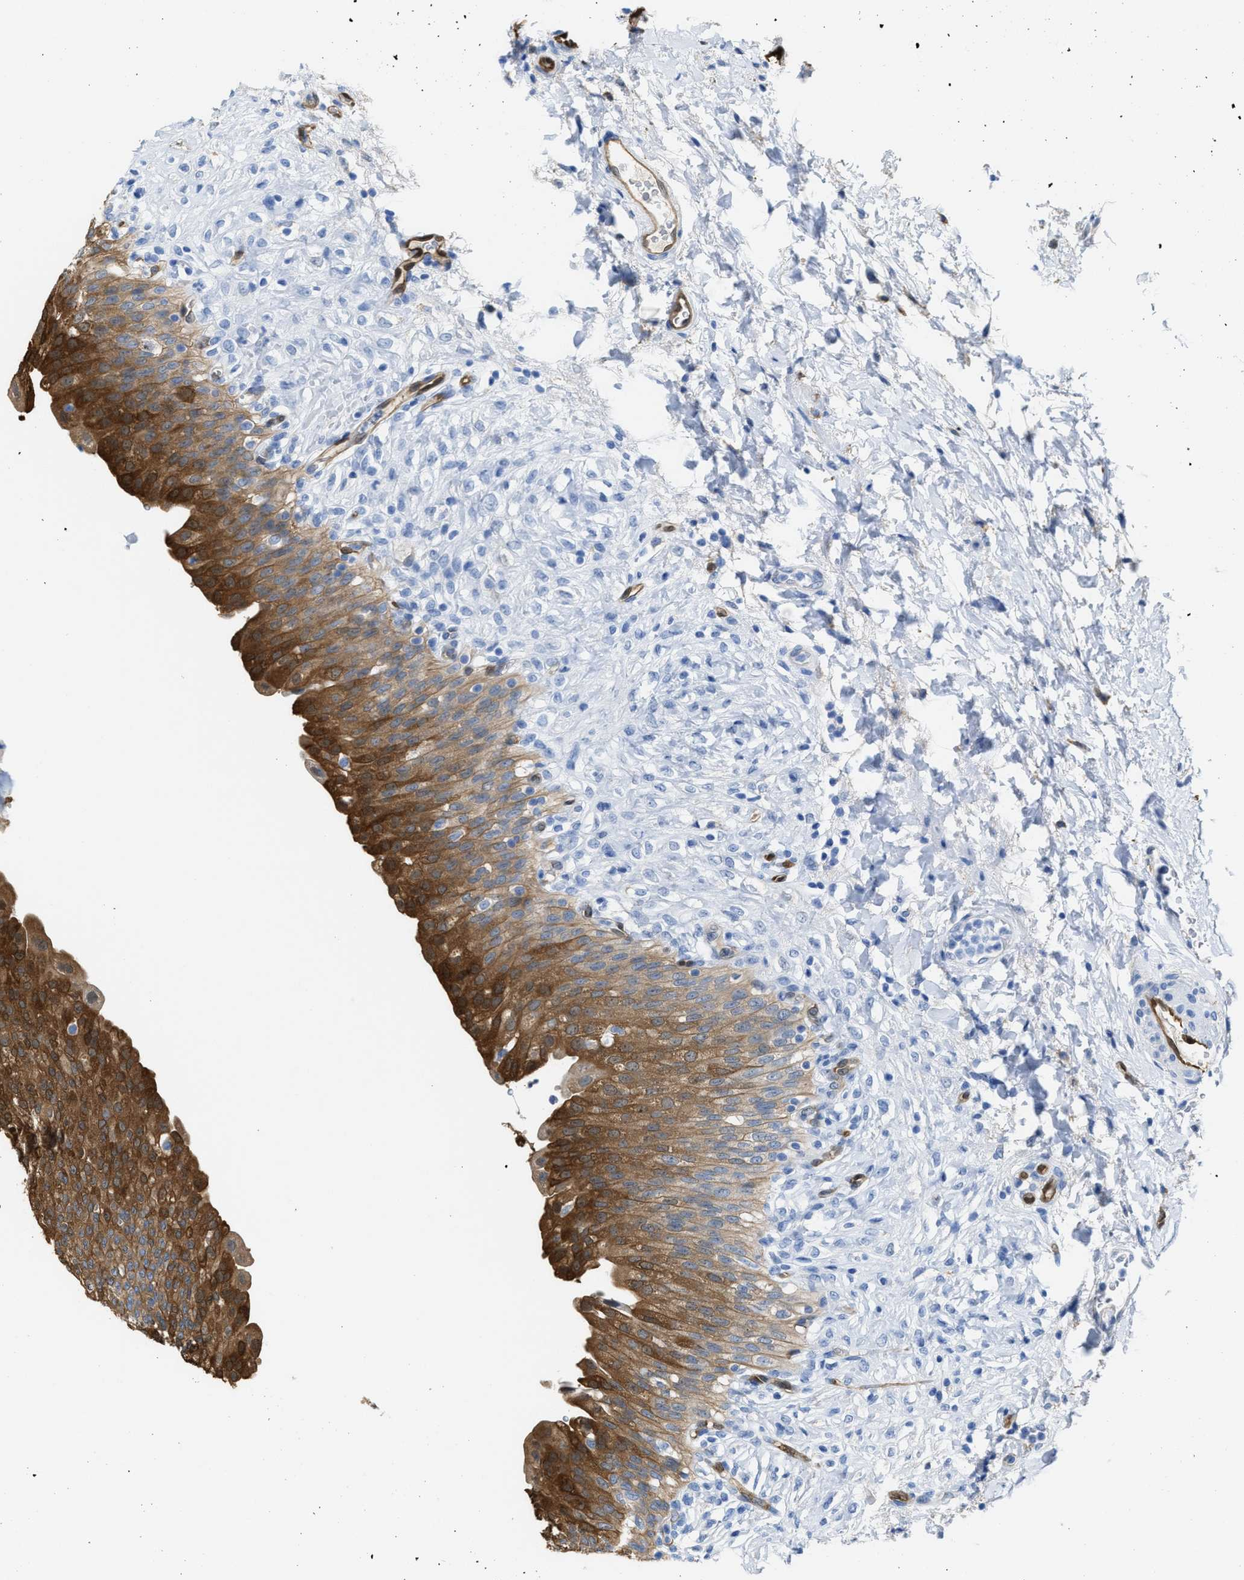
{"staining": {"intensity": "strong", "quantity": ">75%", "location": "cytoplasmic/membranous"}, "tissue": "urinary bladder", "cell_type": "Urothelial cells", "image_type": "normal", "snomed": [{"axis": "morphology", "description": "Urothelial carcinoma, High grade"}, {"axis": "topography", "description": "Urinary bladder"}], "caption": "Protein staining displays strong cytoplasmic/membranous expression in about >75% of urothelial cells in benign urinary bladder. The staining is performed using DAB (3,3'-diaminobenzidine) brown chromogen to label protein expression. The nuclei are counter-stained blue using hematoxylin.", "gene": "ASS1", "patient": {"sex": "male", "age": 46}}